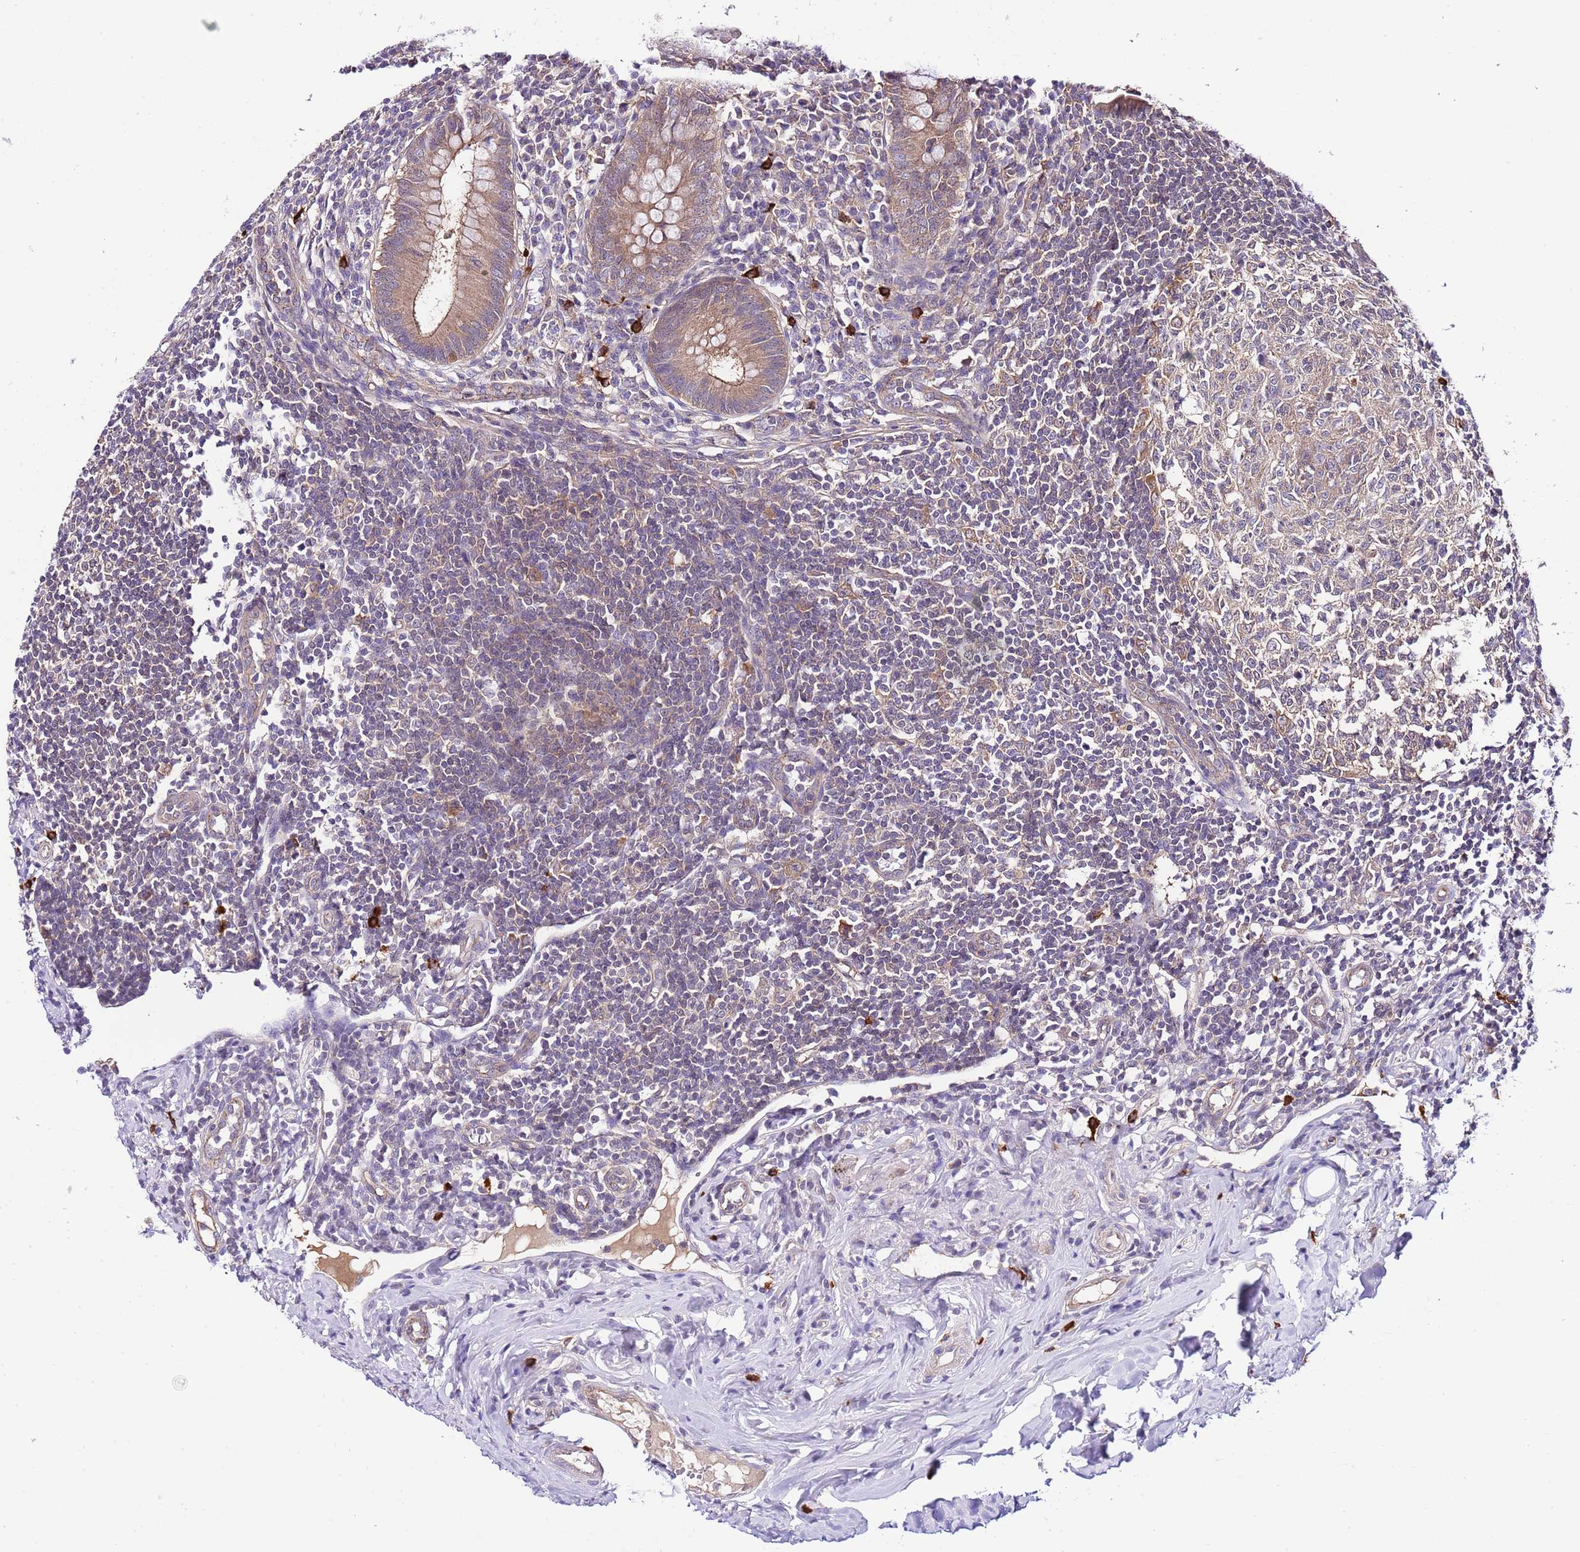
{"staining": {"intensity": "moderate", "quantity": ">75%", "location": "cytoplasmic/membranous"}, "tissue": "appendix", "cell_type": "Glandular cells", "image_type": "normal", "snomed": [{"axis": "morphology", "description": "Normal tissue, NOS"}, {"axis": "topography", "description": "Appendix"}], "caption": "Immunohistochemical staining of unremarkable human appendix reveals moderate cytoplasmic/membranous protein staining in about >75% of glandular cells.", "gene": "DONSON", "patient": {"sex": "female", "age": 33}}